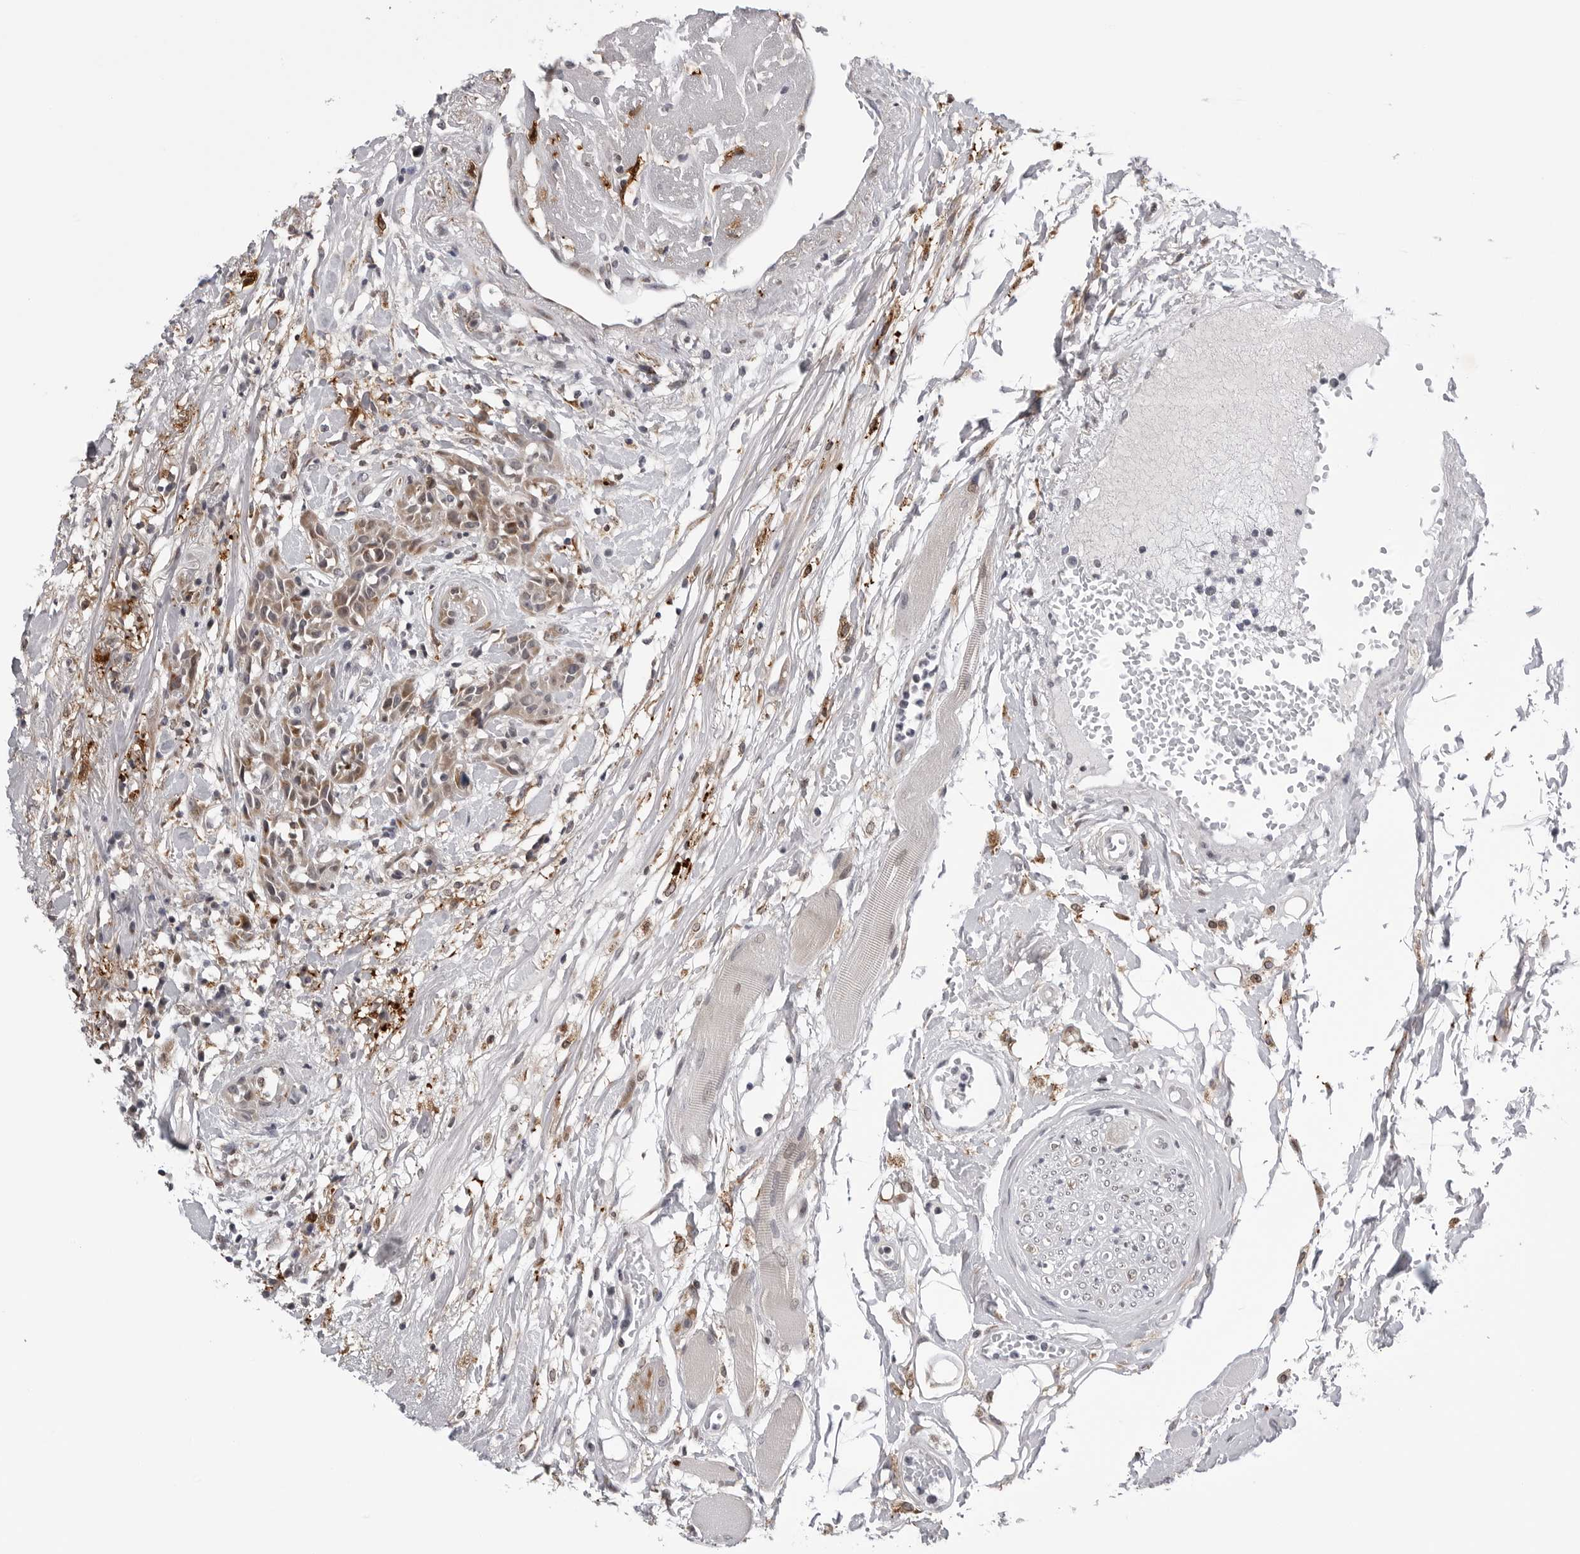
{"staining": {"intensity": "weak", "quantity": "25%-75%", "location": "cytoplasmic/membranous"}, "tissue": "head and neck cancer", "cell_type": "Tumor cells", "image_type": "cancer", "snomed": [{"axis": "morphology", "description": "Normal tissue, NOS"}, {"axis": "morphology", "description": "Squamous cell carcinoma, NOS"}, {"axis": "topography", "description": "Cartilage tissue"}, {"axis": "topography", "description": "Head-Neck"}], "caption": "Squamous cell carcinoma (head and neck) stained with DAB (3,3'-diaminobenzidine) immunohistochemistry shows low levels of weak cytoplasmic/membranous expression in about 25%-75% of tumor cells. The protein is shown in brown color, while the nuclei are stained blue.", "gene": "CDK20", "patient": {"sex": "male", "age": 62}}